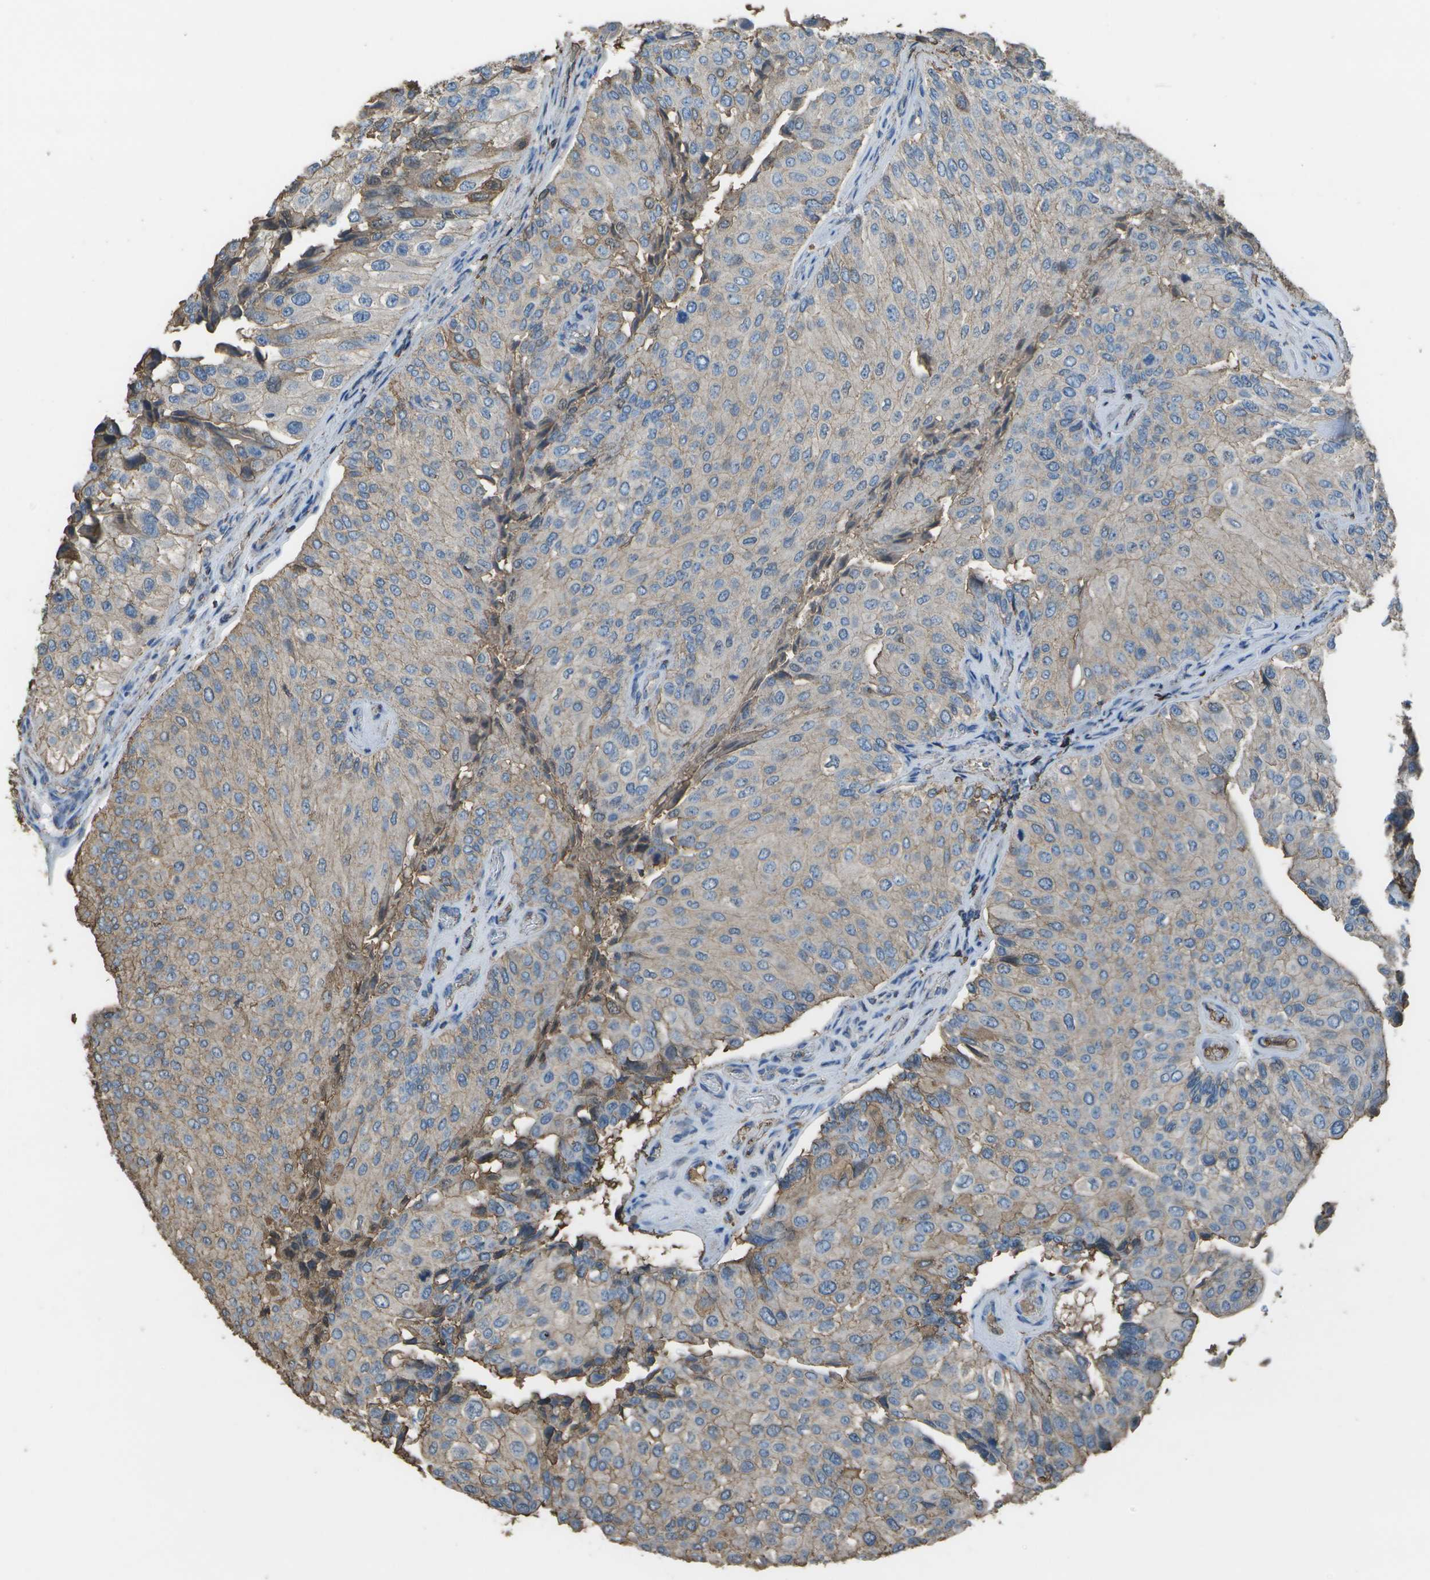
{"staining": {"intensity": "moderate", "quantity": "<25%", "location": "cytoplasmic/membranous,nuclear"}, "tissue": "urothelial cancer", "cell_type": "Tumor cells", "image_type": "cancer", "snomed": [{"axis": "morphology", "description": "Urothelial carcinoma, High grade"}, {"axis": "topography", "description": "Kidney"}, {"axis": "topography", "description": "Urinary bladder"}], "caption": "Protein expression analysis of human high-grade urothelial carcinoma reveals moderate cytoplasmic/membranous and nuclear positivity in about <25% of tumor cells. (Brightfield microscopy of DAB IHC at high magnification).", "gene": "CYP4F11", "patient": {"sex": "male", "age": 77}}